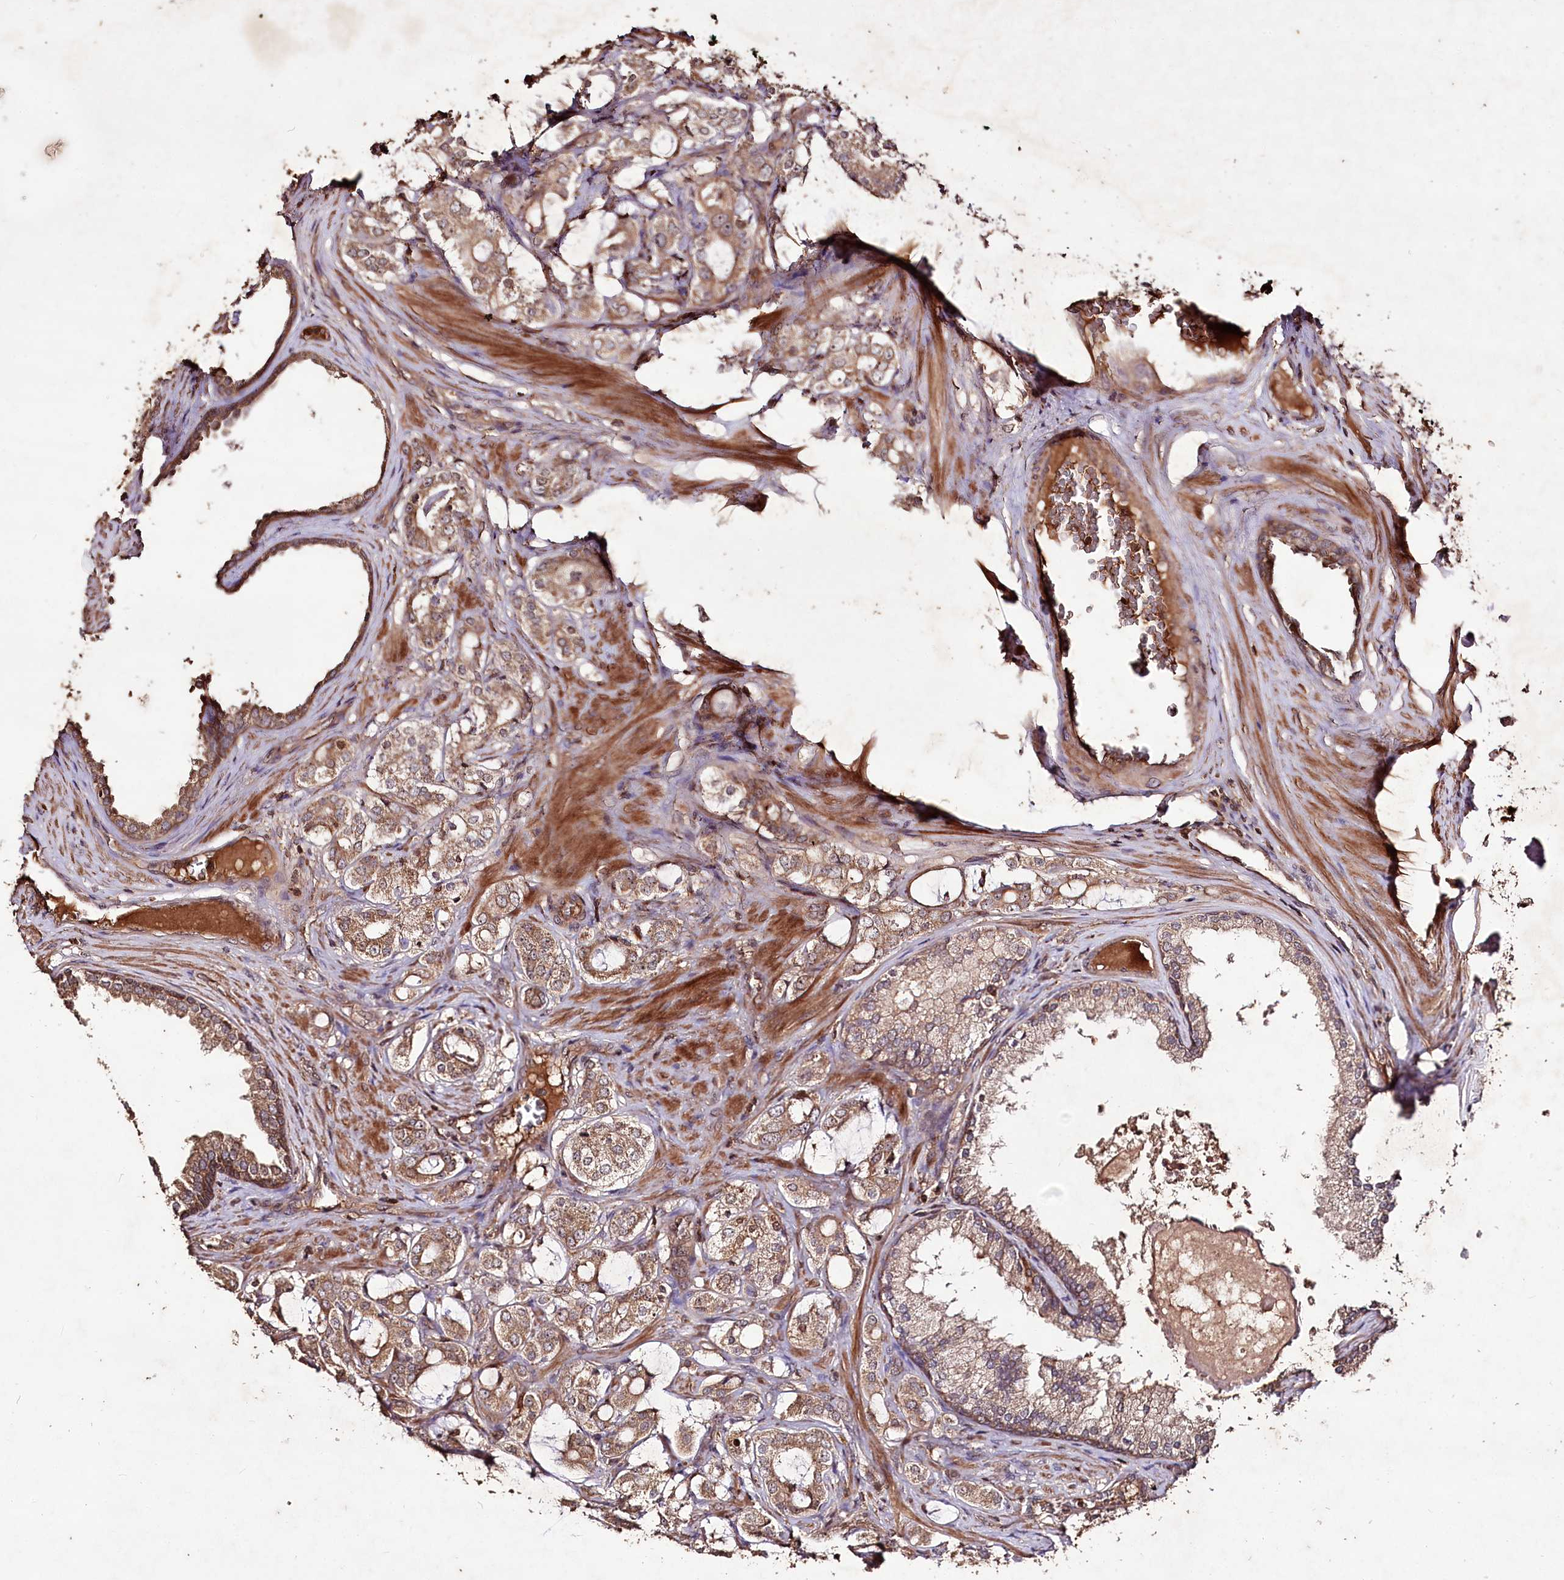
{"staining": {"intensity": "moderate", "quantity": ">75%", "location": "cytoplasmic/membranous"}, "tissue": "prostate cancer", "cell_type": "Tumor cells", "image_type": "cancer", "snomed": [{"axis": "morphology", "description": "Adenocarcinoma, High grade"}, {"axis": "topography", "description": "Prostate"}], "caption": "High-grade adenocarcinoma (prostate) was stained to show a protein in brown. There is medium levels of moderate cytoplasmic/membranous staining in about >75% of tumor cells.", "gene": "FAM53B", "patient": {"sex": "male", "age": 63}}